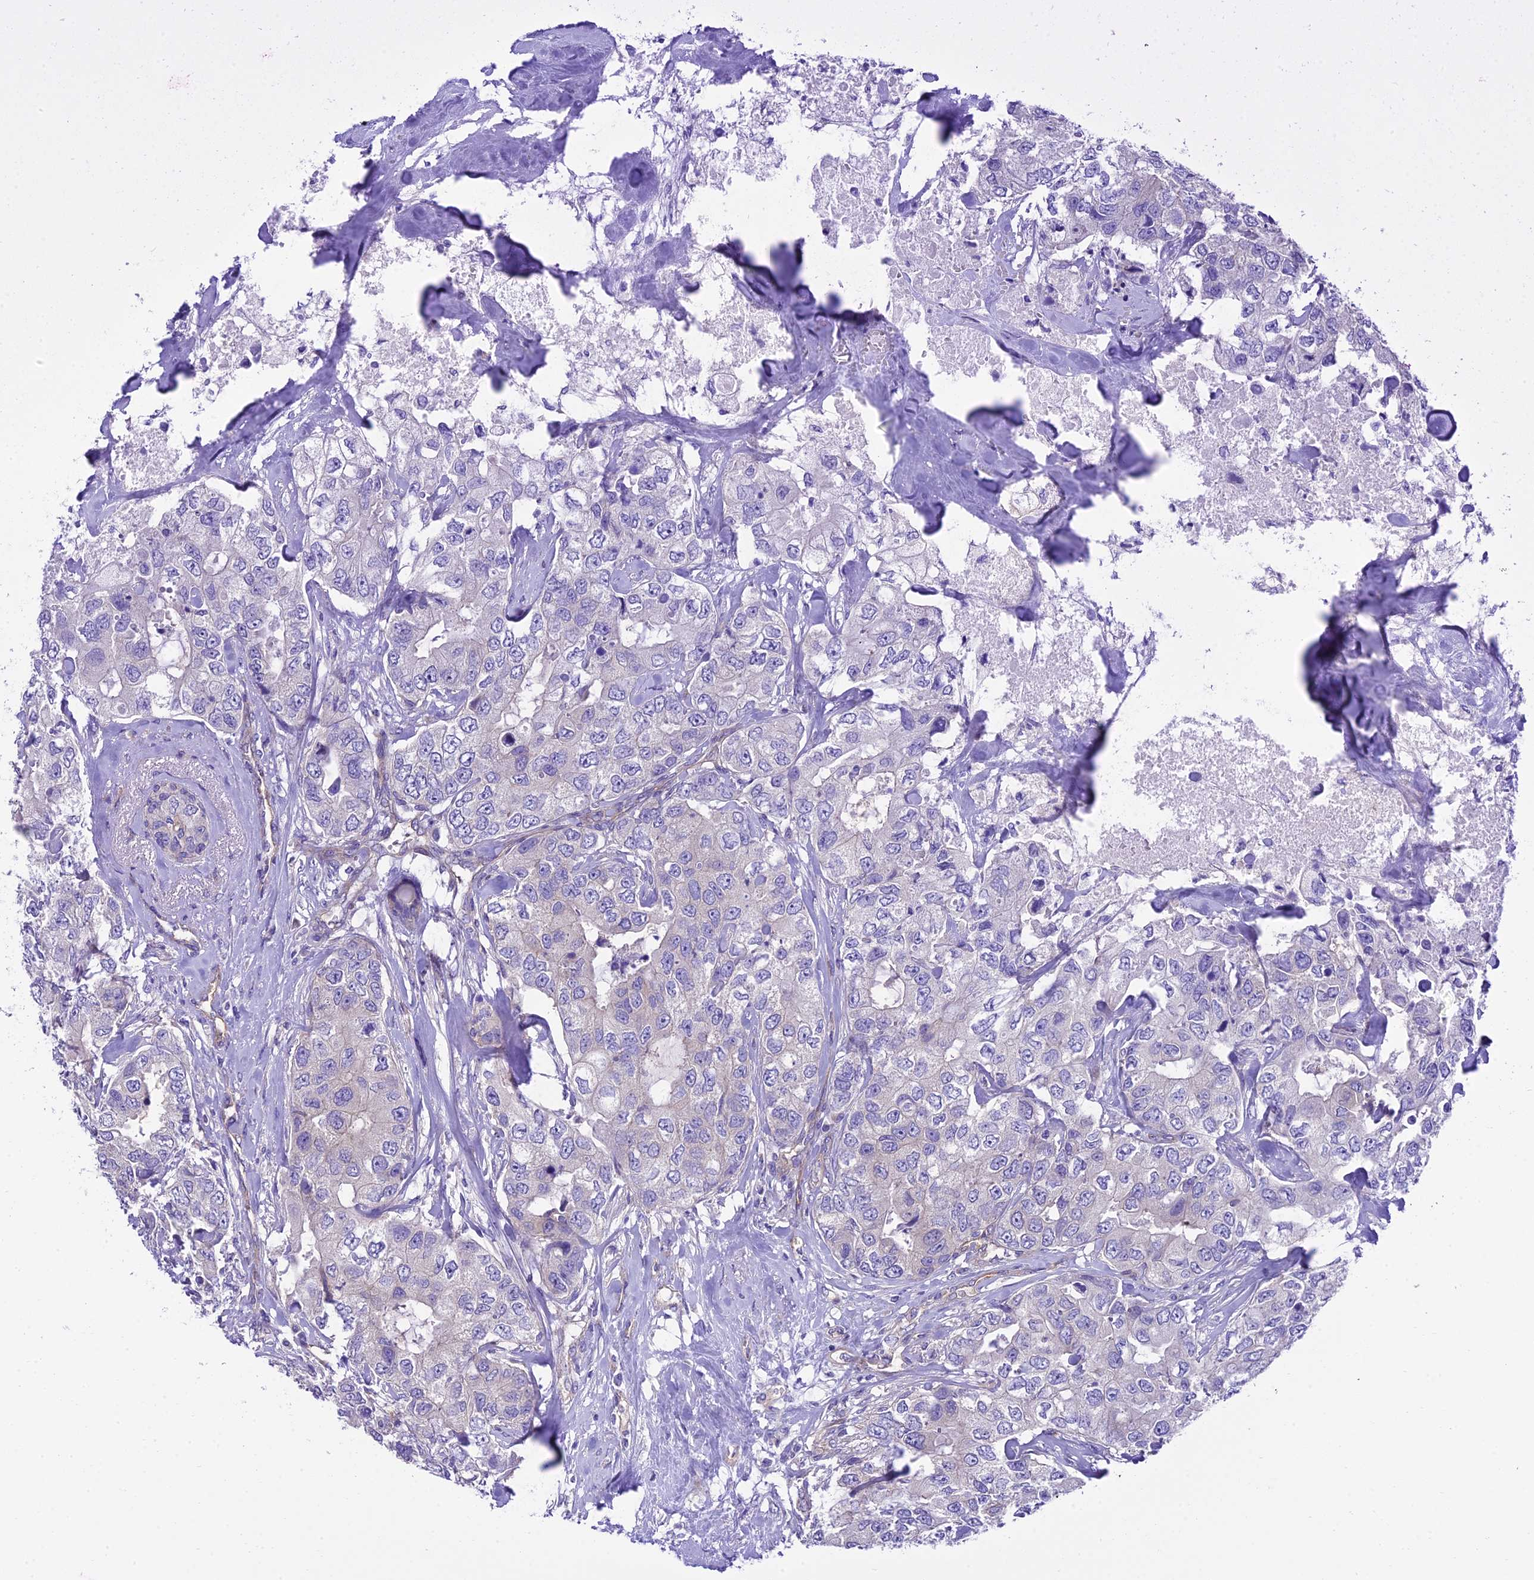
{"staining": {"intensity": "negative", "quantity": "none", "location": "none"}, "tissue": "breast cancer", "cell_type": "Tumor cells", "image_type": "cancer", "snomed": [{"axis": "morphology", "description": "Duct carcinoma"}, {"axis": "topography", "description": "Breast"}], "caption": "Immunohistochemistry micrograph of neoplastic tissue: intraductal carcinoma (breast) stained with DAB shows no significant protein positivity in tumor cells. Nuclei are stained in blue.", "gene": "PPFIA3", "patient": {"sex": "female", "age": 62}}